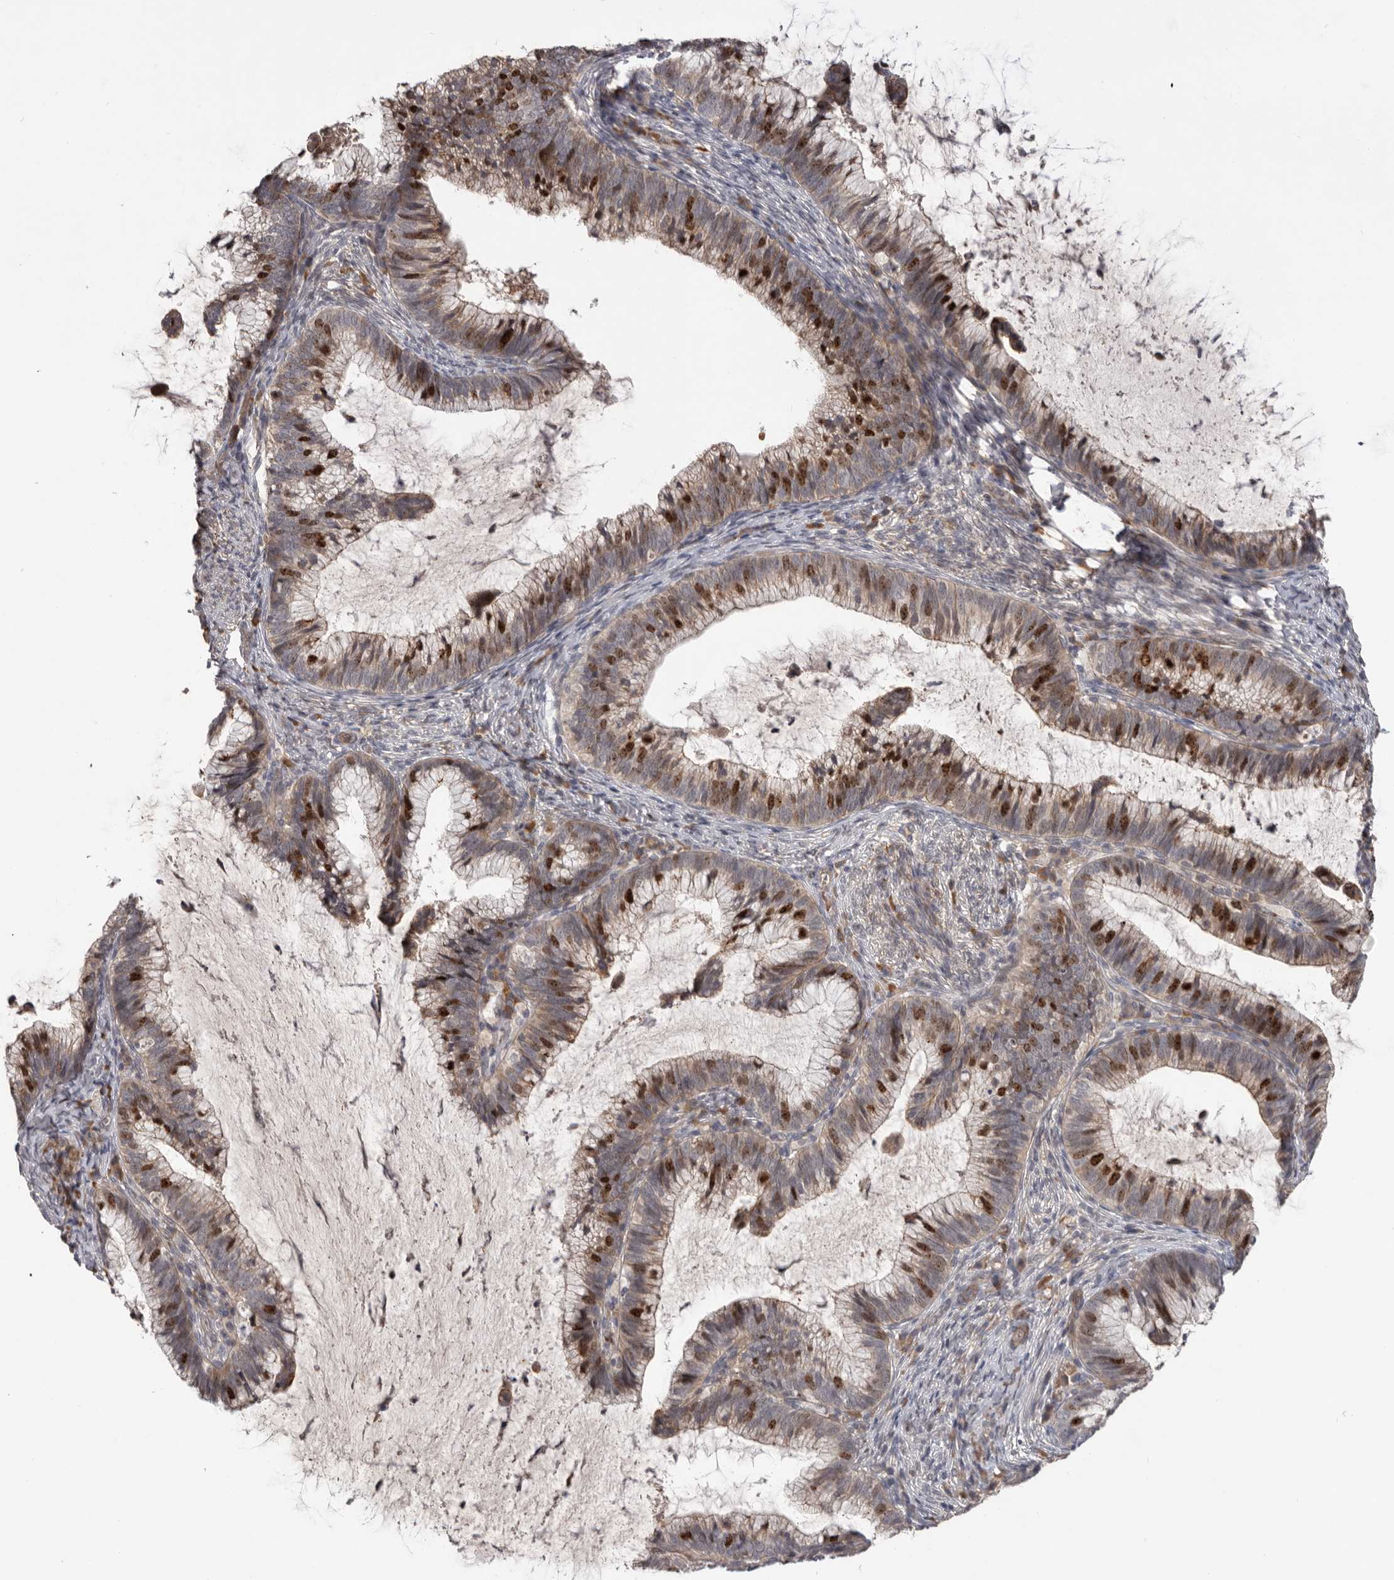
{"staining": {"intensity": "strong", "quantity": "25%-75%", "location": "nuclear"}, "tissue": "cervical cancer", "cell_type": "Tumor cells", "image_type": "cancer", "snomed": [{"axis": "morphology", "description": "Adenocarcinoma, NOS"}, {"axis": "topography", "description": "Cervix"}], "caption": "Cervical cancer stained with IHC exhibits strong nuclear staining in about 25%-75% of tumor cells. Nuclei are stained in blue.", "gene": "CDCA8", "patient": {"sex": "female", "age": 36}}